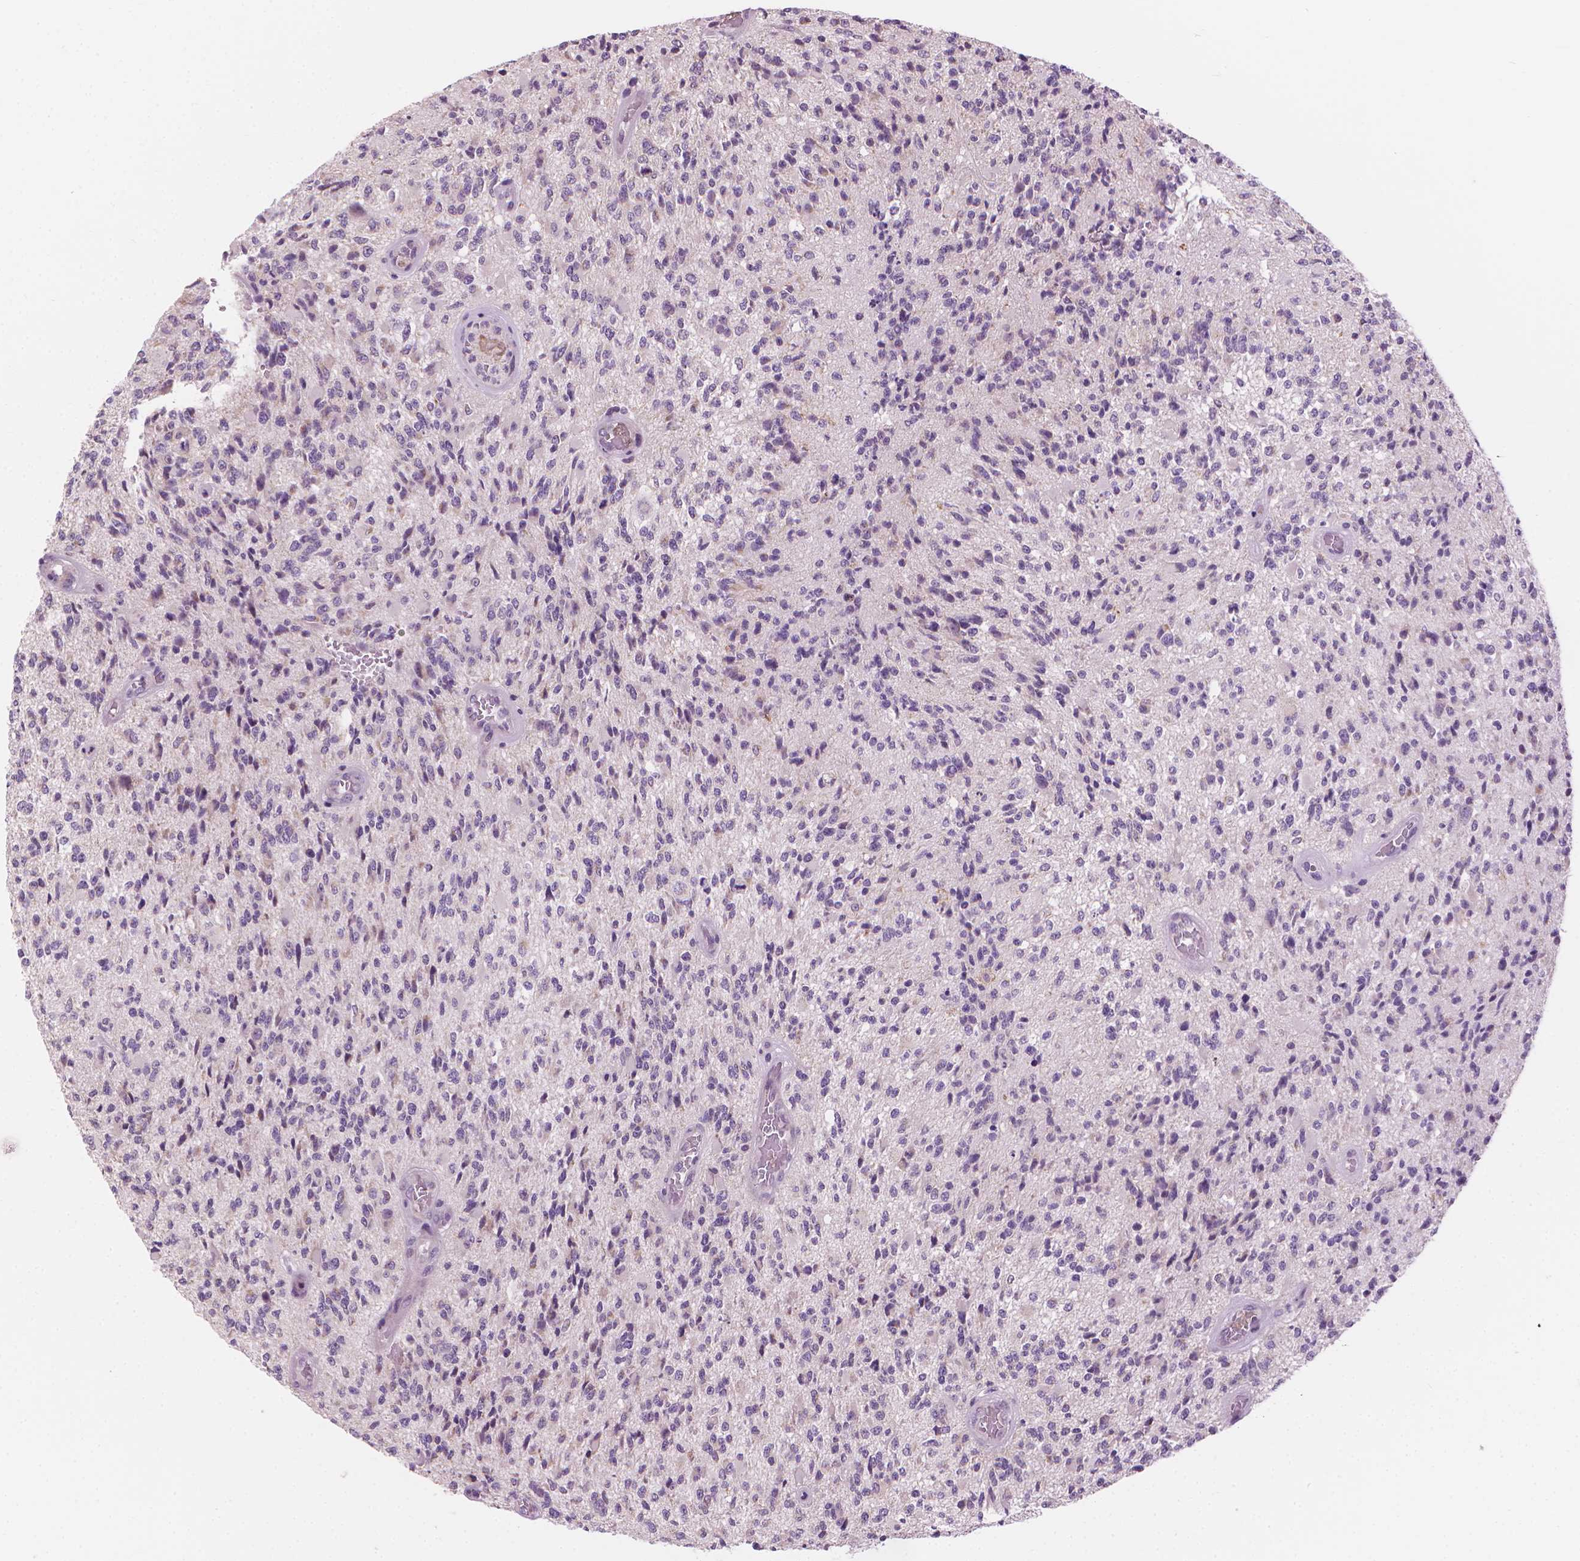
{"staining": {"intensity": "negative", "quantity": "none", "location": "none"}, "tissue": "glioma", "cell_type": "Tumor cells", "image_type": "cancer", "snomed": [{"axis": "morphology", "description": "Glioma, malignant, High grade"}, {"axis": "topography", "description": "Brain"}], "caption": "DAB (3,3'-diaminobenzidine) immunohistochemical staining of high-grade glioma (malignant) displays no significant staining in tumor cells. (Brightfield microscopy of DAB (3,3'-diaminobenzidine) IHC at high magnification).", "gene": "CFAP126", "patient": {"sex": "female", "age": 63}}